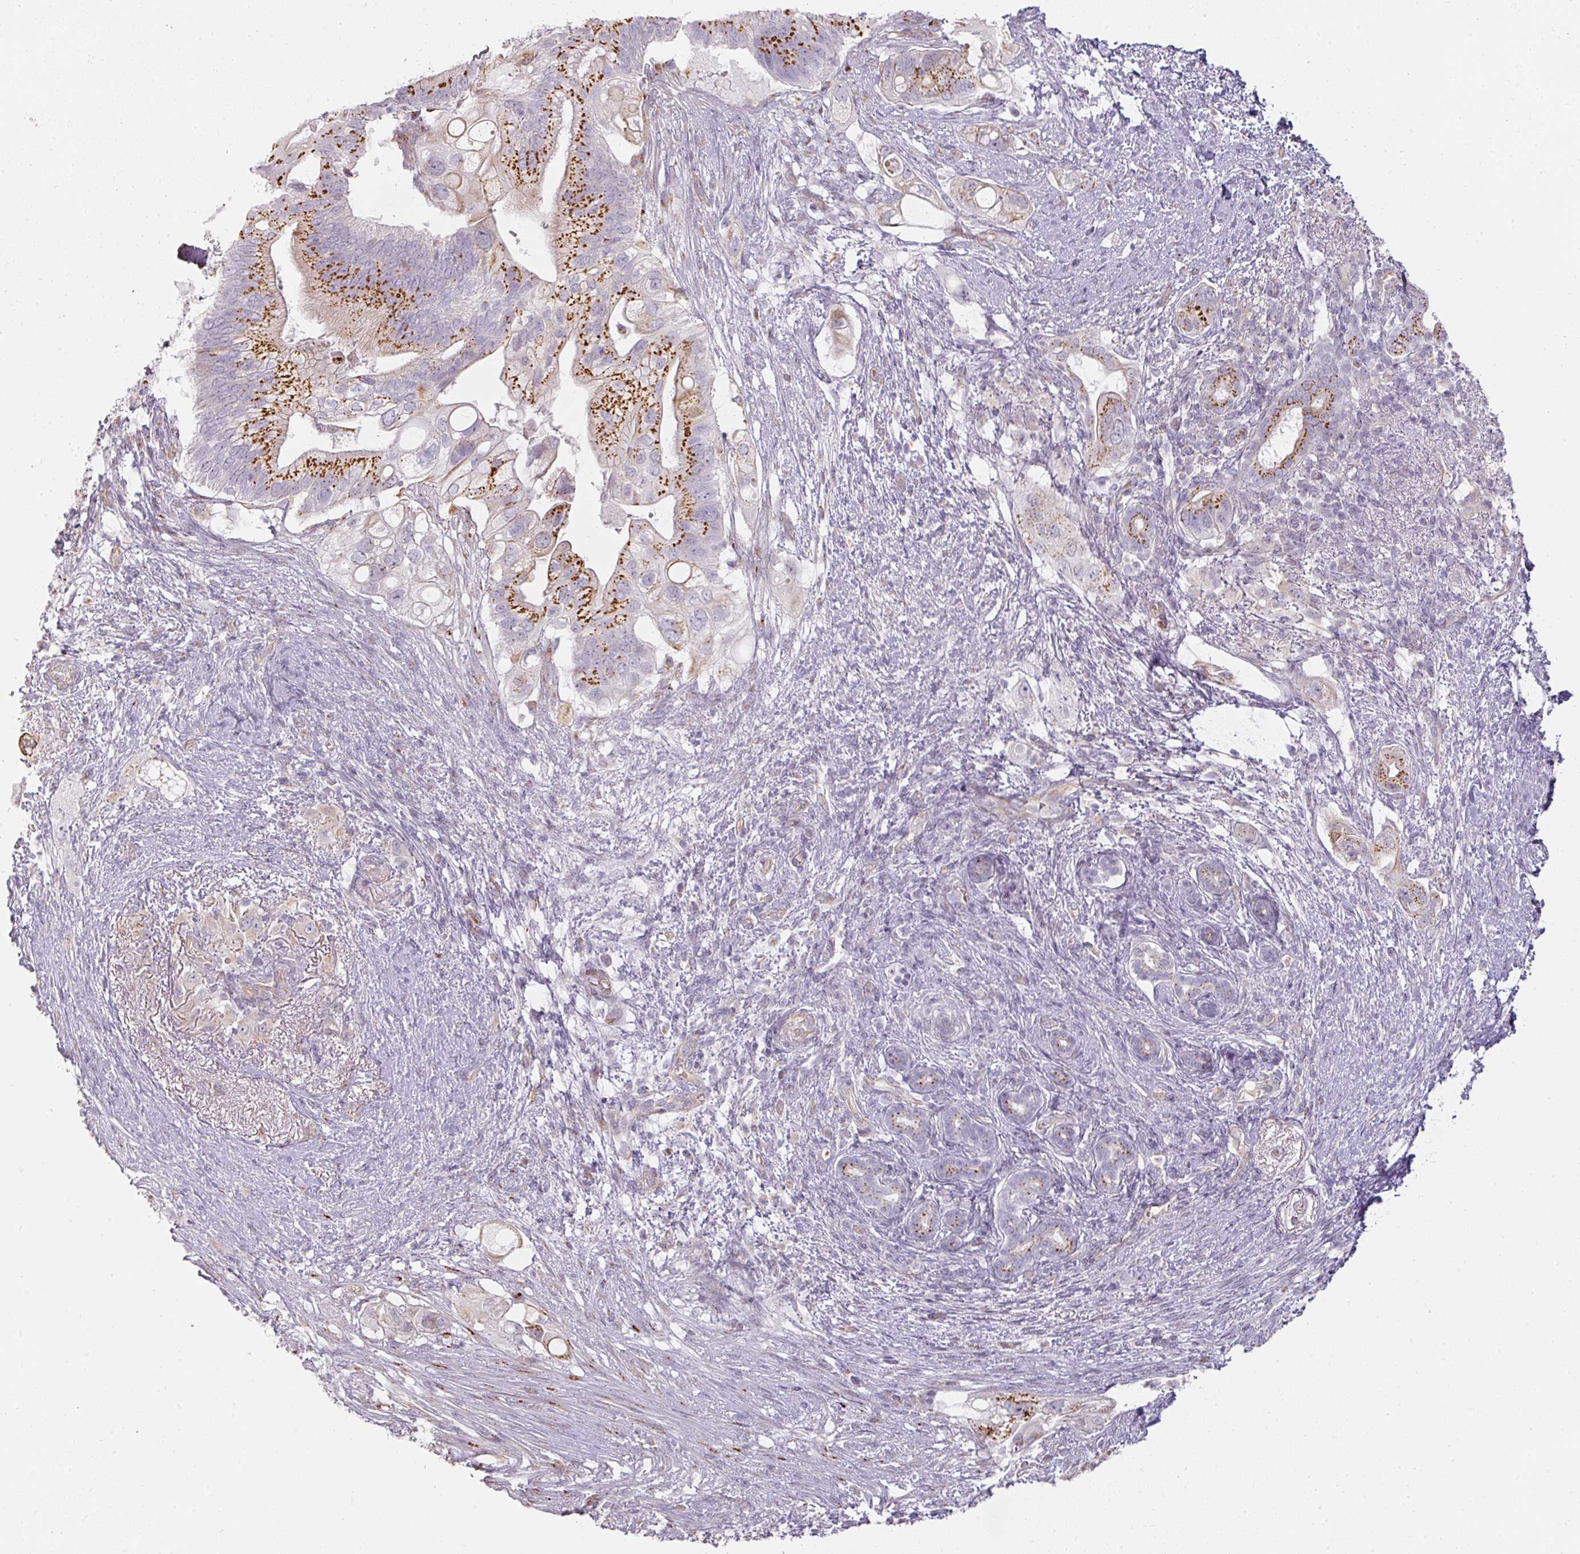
{"staining": {"intensity": "strong", "quantity": "25%-75%", "location": "cytoplasmic/membranous"}, "tissue": "pancreatic cancer", "cell_type": "Tumor cells", "image_type": "cancer", "snomed": [{"axis": "morphology", "description": "Adenocarcinoma, NOS"}, {"axis": "topography", "description": "Pancreas"}], "caption": "DAB (3,3'-diaminobenzidine) immunohistochemical staining of human adenocarcinoma (pancreatic) shows strong cytoplasmic/membranous protein expression in approximately 25%-75% of tumor cells.", "gene": "ATP8B2", "patient": {"sex": "female", "age": 72}}